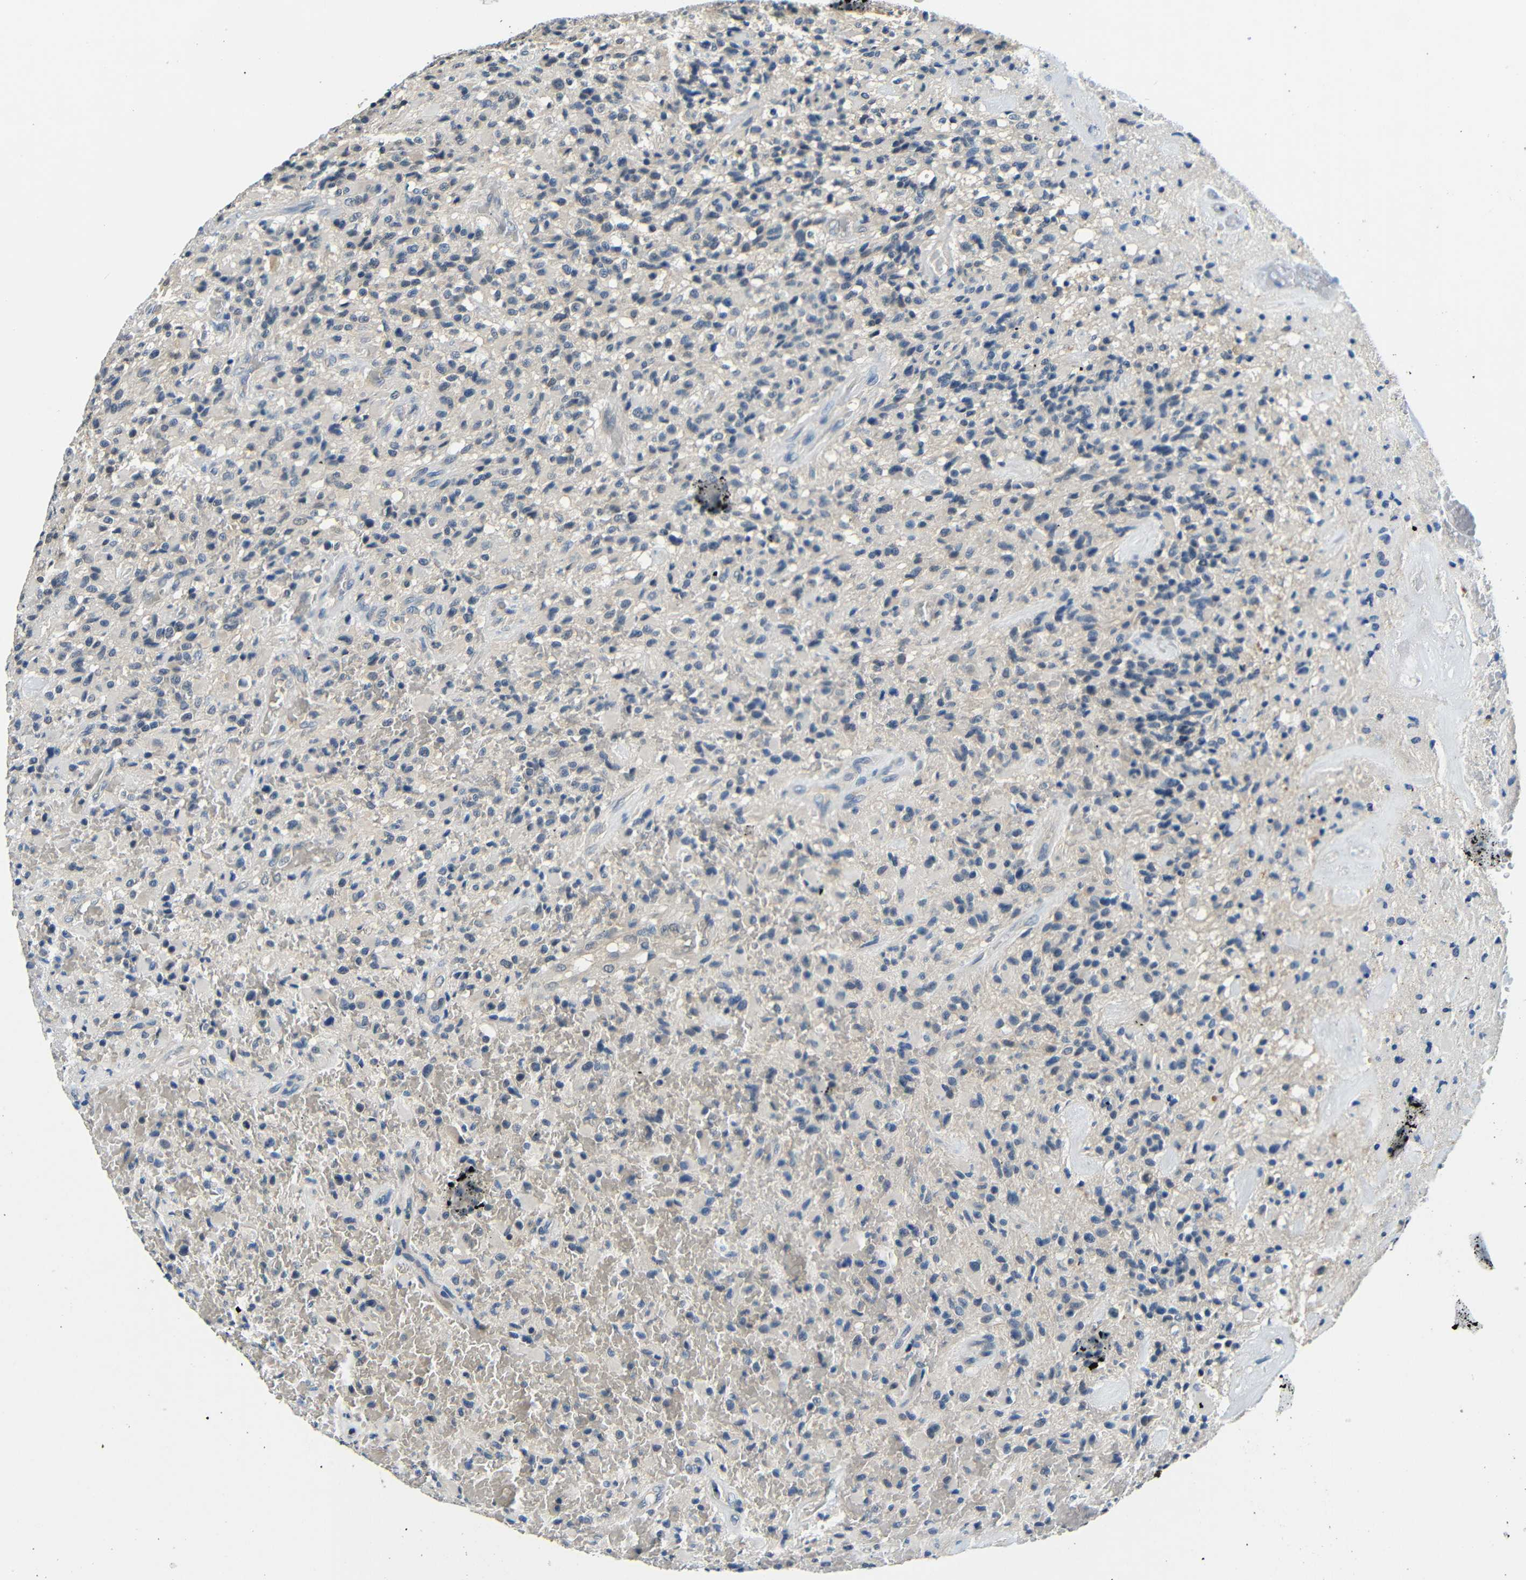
{"staining": {"intensity": "negative", "quantity": "none", "location": "none"}, "tissue": "glioma", "cell_type": "Tumor cells", "image_type": "cancer", "snomed": [{"axis": "morphology", "description": "Glioma, malignant, High grade"}, {"axis": "topography", "description": "Brain"}], "caption": "This is an IHC image of human malignant glioma (high-grade). There is no positivity in tumor cells.", "gene": "ADAP1", "patient": {"sex": "male", "age": 71}}